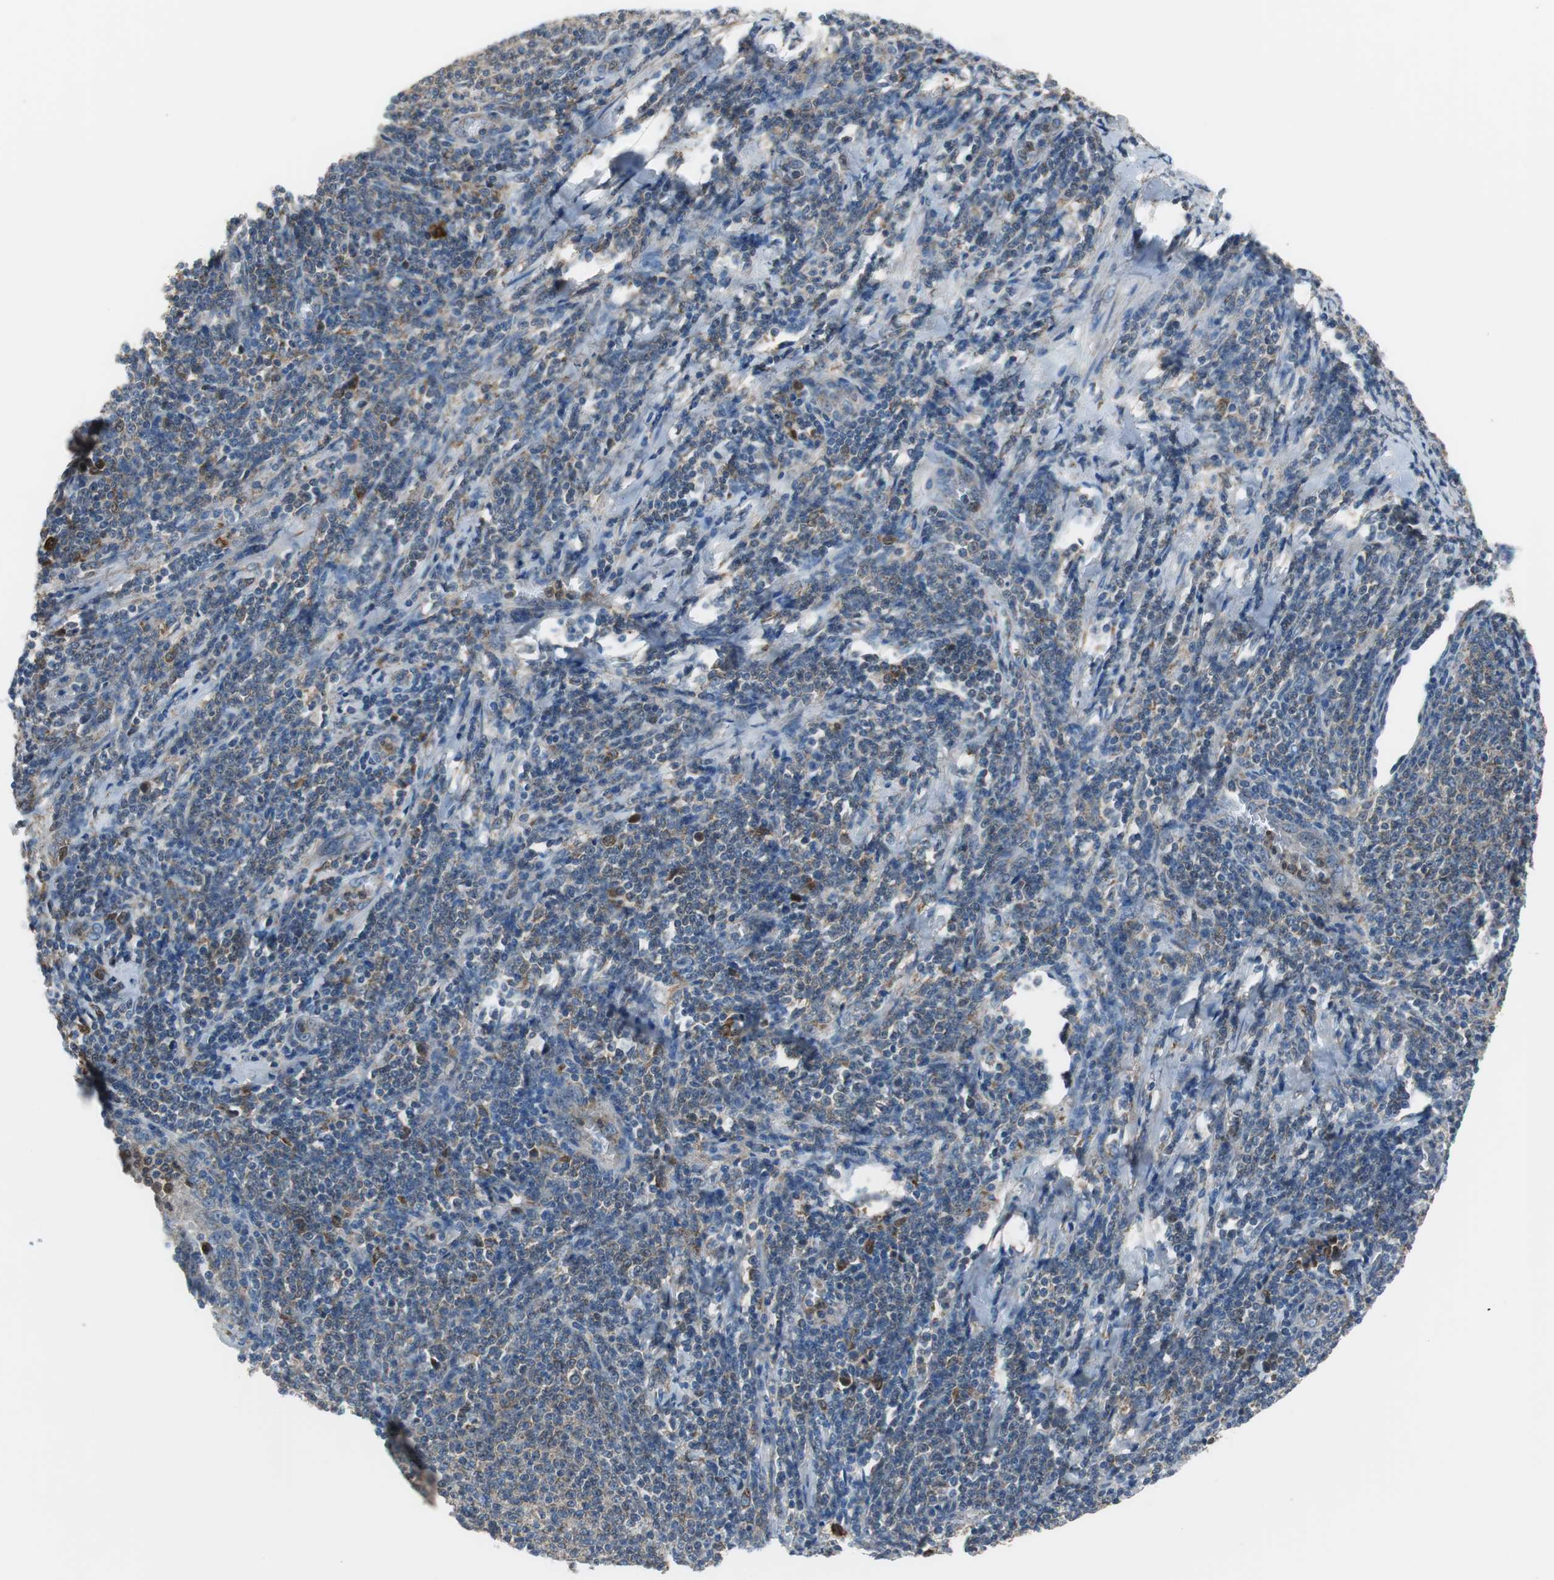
{"staining": {"intensity": "weak", "quantity": "25%-75%", "location": "cytoplasmic/membranous"}, "tissue": "lymphoma", "cell_type": "Tumor cells", "image_type": "cancer", "snomed": [{"axis": "morphology", "description": "Malignant lymphoma, non-Hodgkin's type, Low grade"}, {"axis": "topography", "description": "Lymph node"}], "caption": "This micrograph exhibits malignant lymphoma, non-Hodgkin's type (low-grade) stained with immunohistochemistry to label a protein in brown. The cytoplasmic/membranous of tumor cells show weak positivity for the protein. Nuclei are counter-stained blue.", "gene": "PI4KB", "patient": {"sex": "male", "age": 66}}